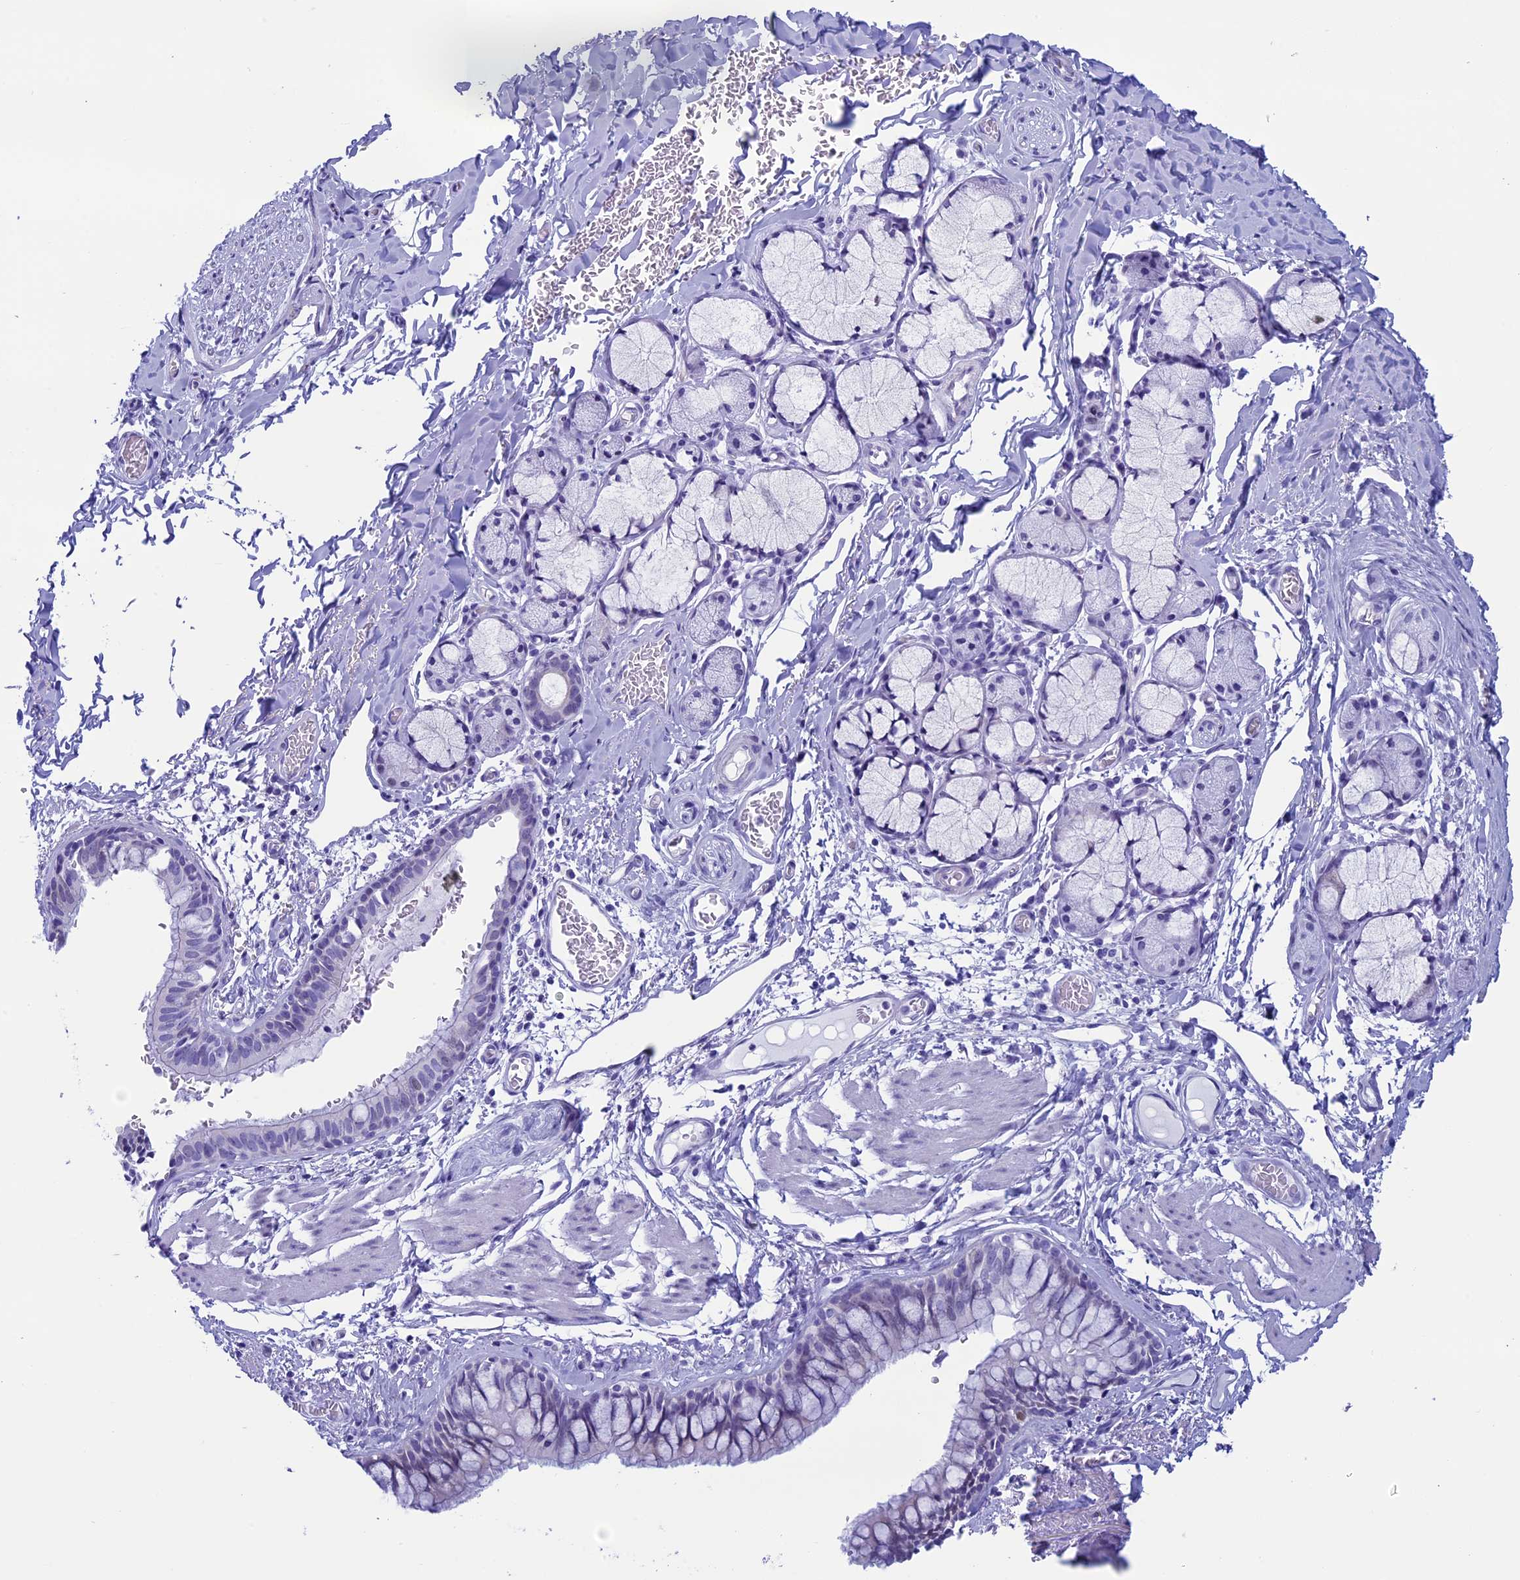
{"staining": {"intensity": "weak", "quantity": "<25%", "location": "nuclear"}, "tissue": "bronchus", "cell_type": "Respiratory epithelial cells", "image_type": "normal", "snomed": [{"axis": "morphology", "description": "Normal tissue, NOS"}, {"axis": "topography", "description": "Cartilage tissue"}, {"axis": "topography", "description": "Bronchus"}], "caption": "Immunohistochemistry of benign human bronchus shows no expression in respiratory epithelial cells.", "gene": "FAM169A", "patient": {"sex": "female", "age": 36}}